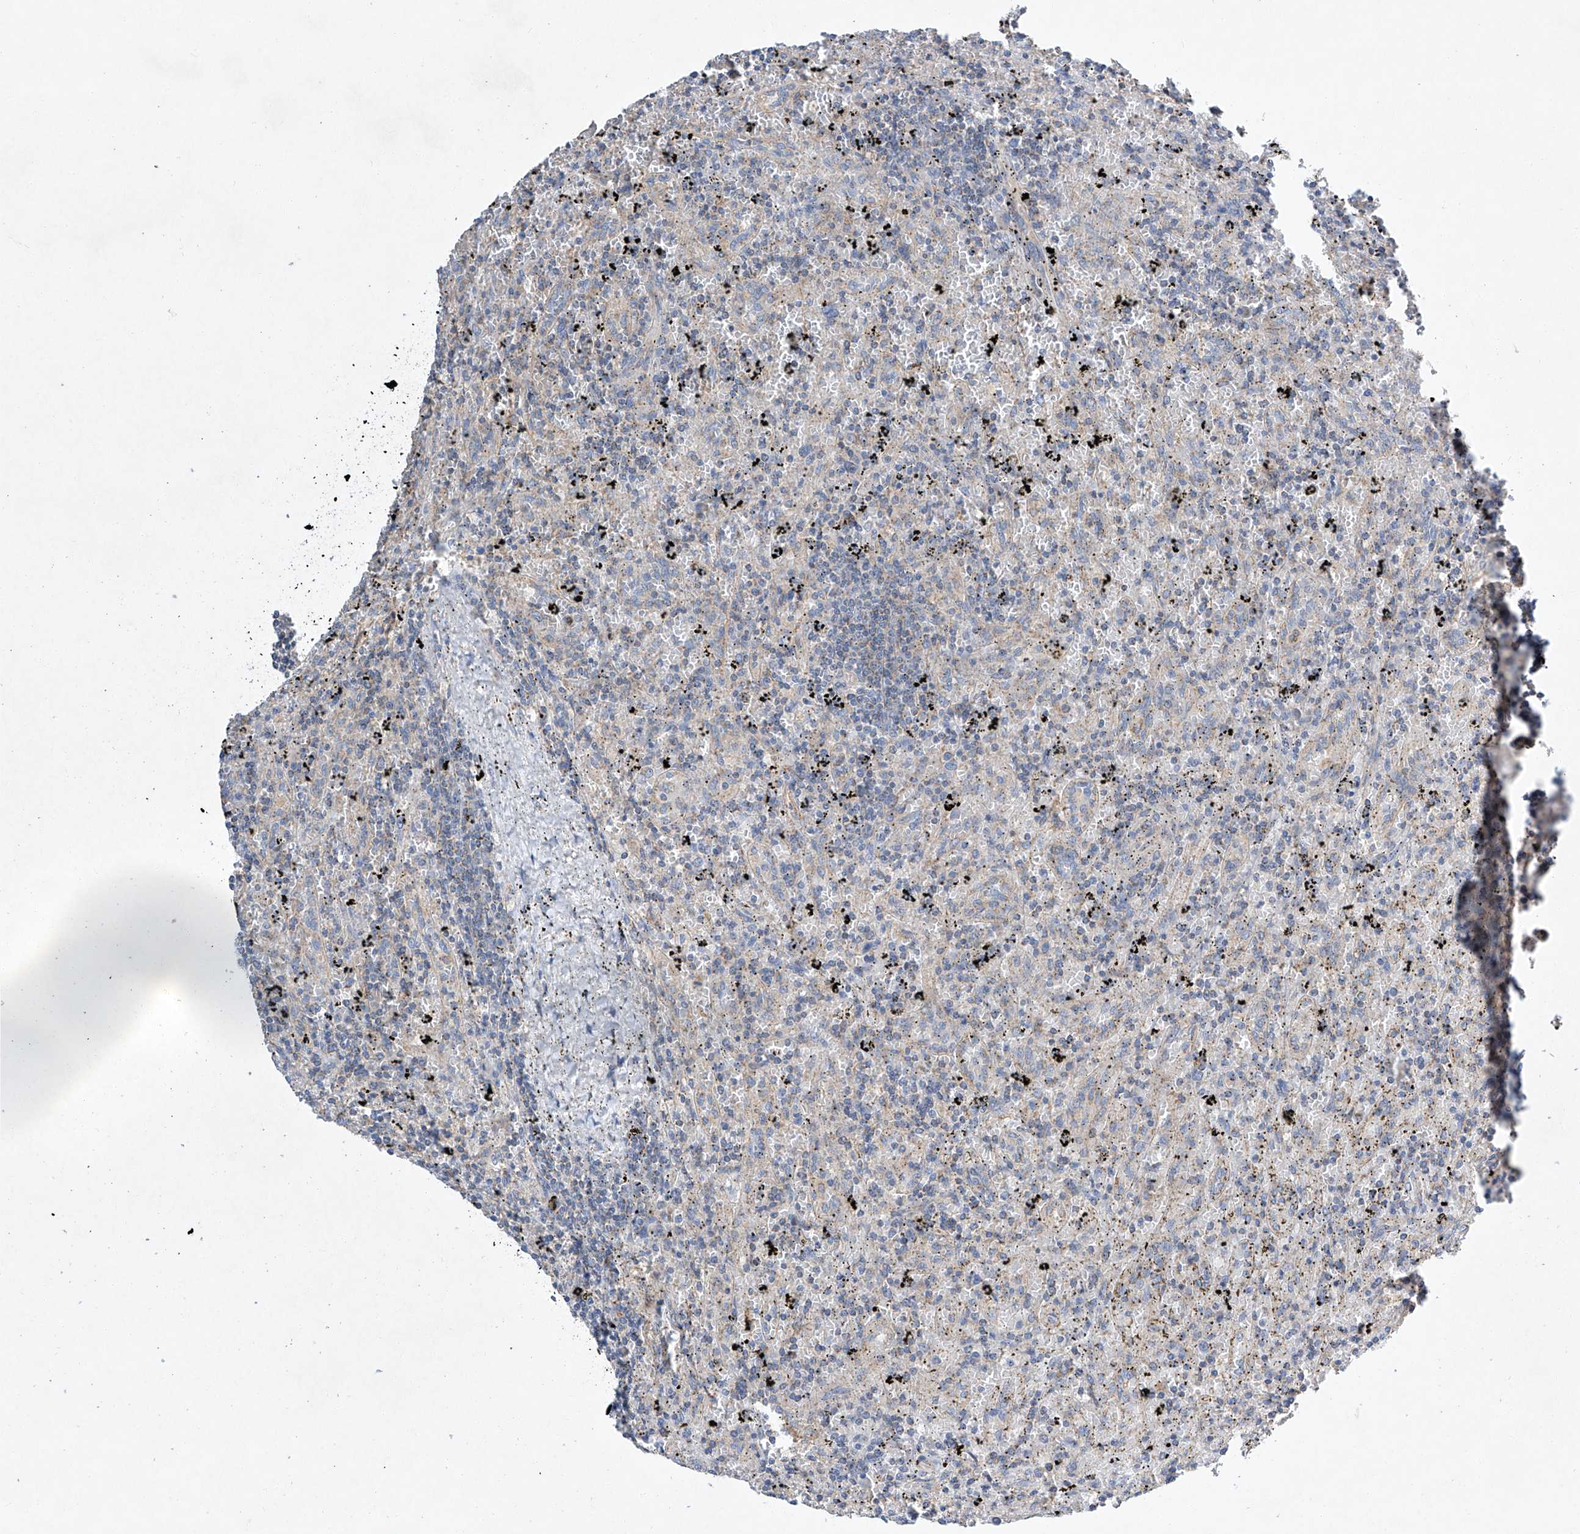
{"staining": {"intensity": "negative", "quantity": "none", "location": "none"}, "tissue": "lymphoma", "cell_type": "Tumor cells", "image_type": "cancer", "snomed": [{"axis": "morphology", "description": "Malignant lymphoma, non-Hodgkin's type, Low grade"}, {"axis": "topography", "description": "Spleen"}], "caption": "Immunohistochemistry (IHC) image of neoplastic tissue: human malignant lymphoma, non-Hodgkin's type (low-grade) stained with DAB exhibits no significant protein staining in tumor cells.", "gene": "AMD1", "patient": {"sex": "male", "age": 76}}